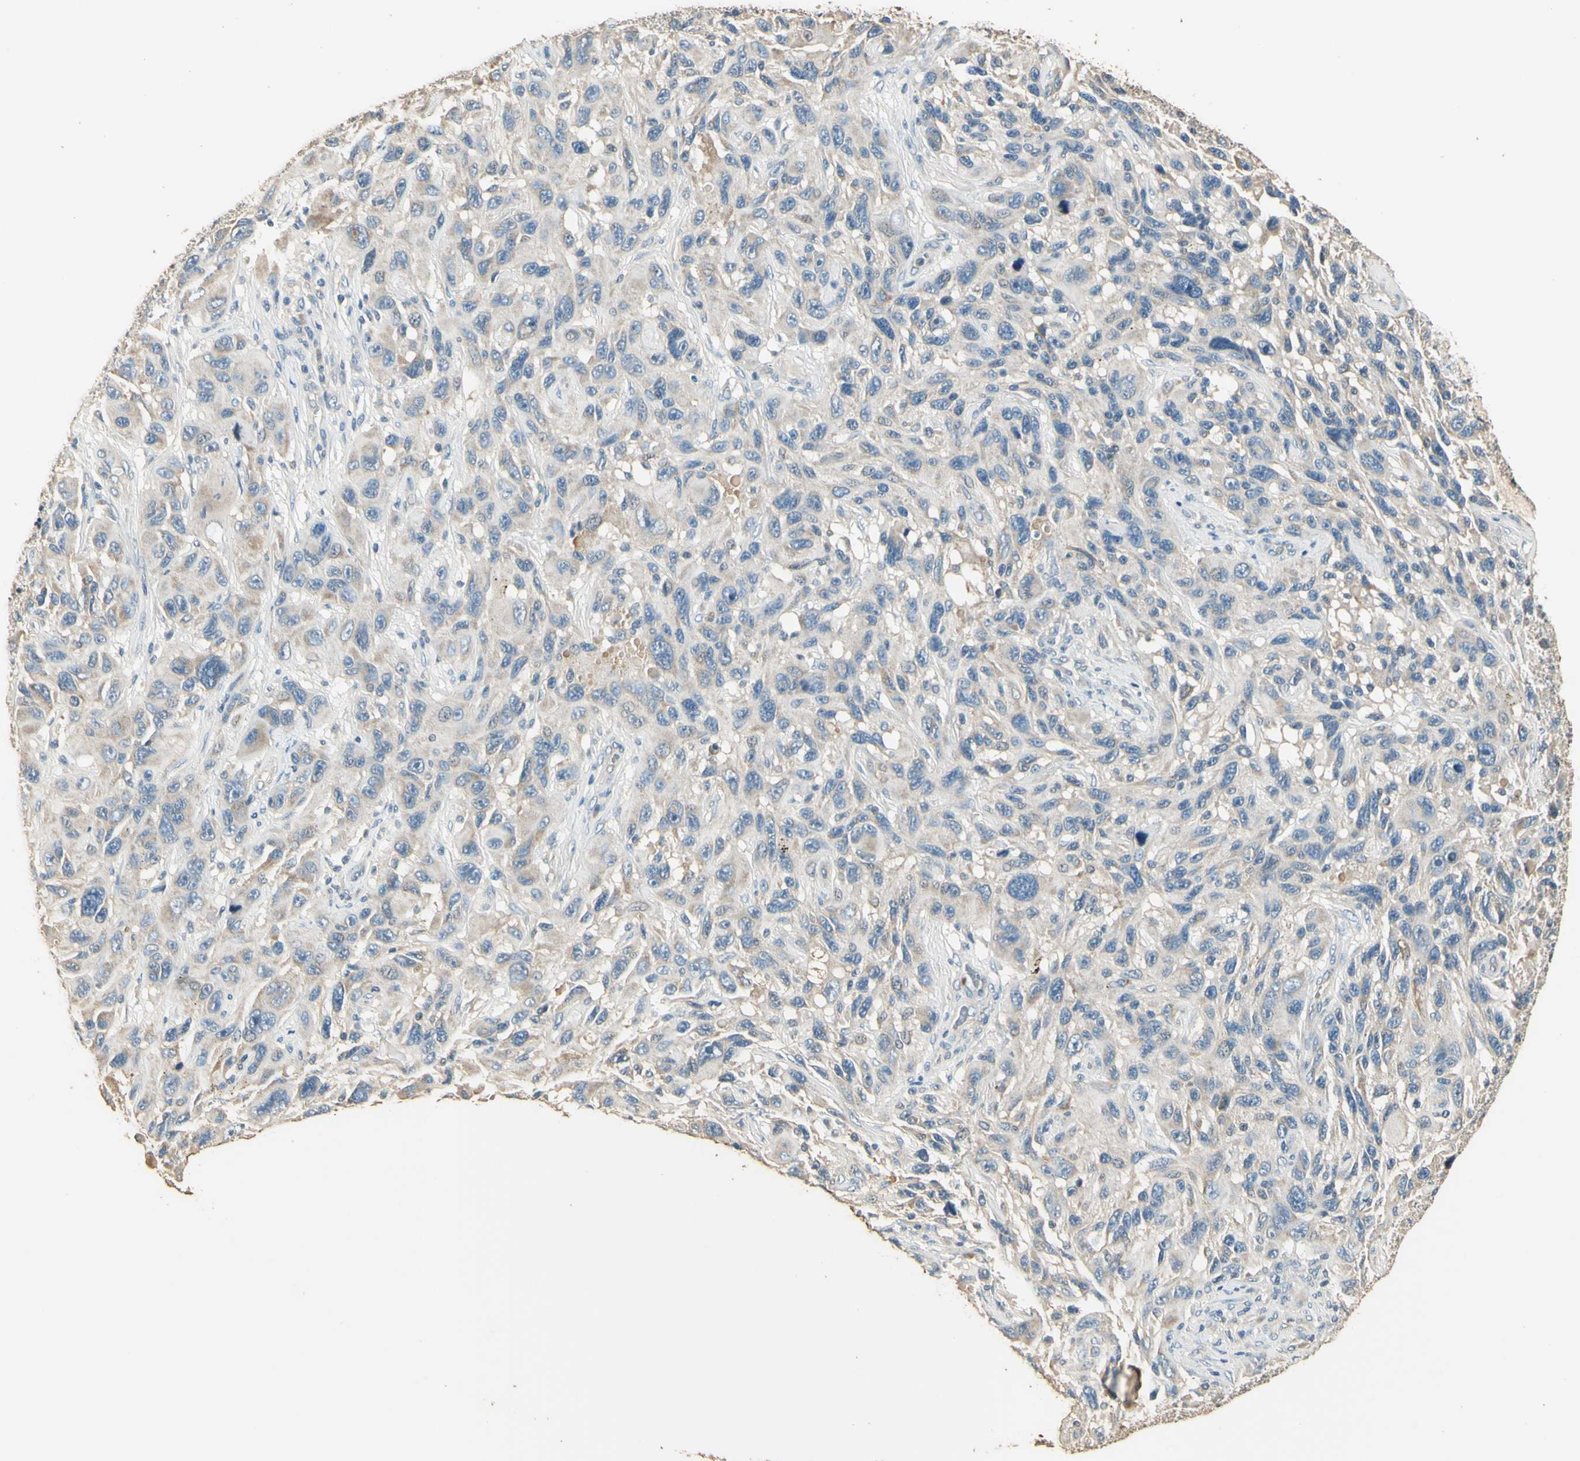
{"staining": {"intensity": "negative", "quantity": "none", "location": "none"}, "tissue": "melanoma", "cell_type": "Tumor cells", "image_type": "cancer", "snomed": [{"axis": "morphology", "description": "Malignant melanoma, NOS"}, {"axis": "topography", "description": "Skin"}], "caption": "IHC of human malignant melanoma shows no expression in tumor cells.", "gene": "ARHGEF17", "patient": {"sex": "male", "age": 53}}